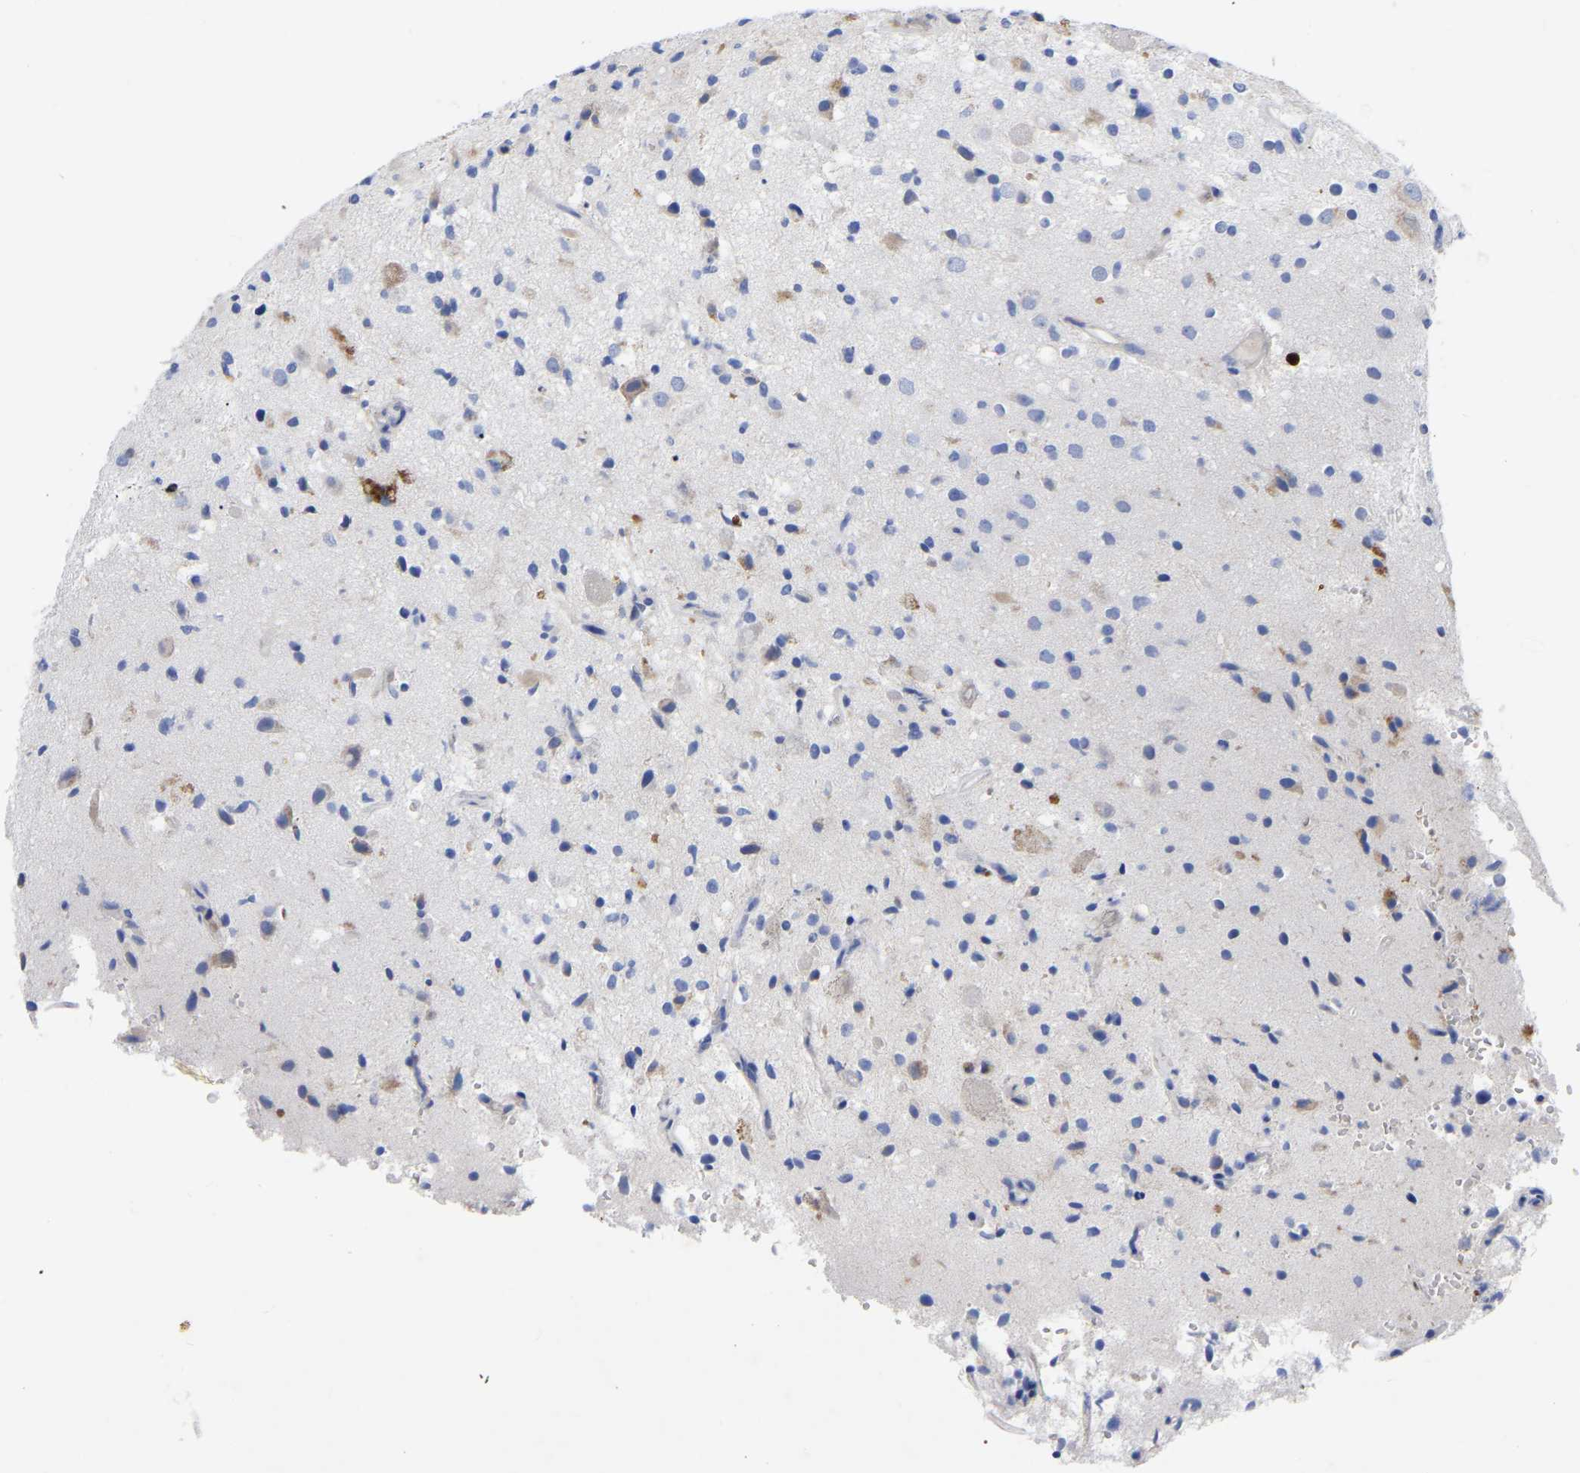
{"staining": {"intensity": "weak", "quantity": "<25%", "location": "cytoplasmic/membranous"}, "tissue": "glioma", "cell_type": "Tumor cells", "image_type": "cancer", "snomed": [{"axis": "morphology", "description": "Glioma, malignant, High grade"}, {"axis": "topography", "description": "Brain"}], "caption": "Human glioma stained for a protein using immunohistochemistry displays no positivity in tumor cells.", "gene": "GDF3", "patient": {"sex": "male", "age": 33}}